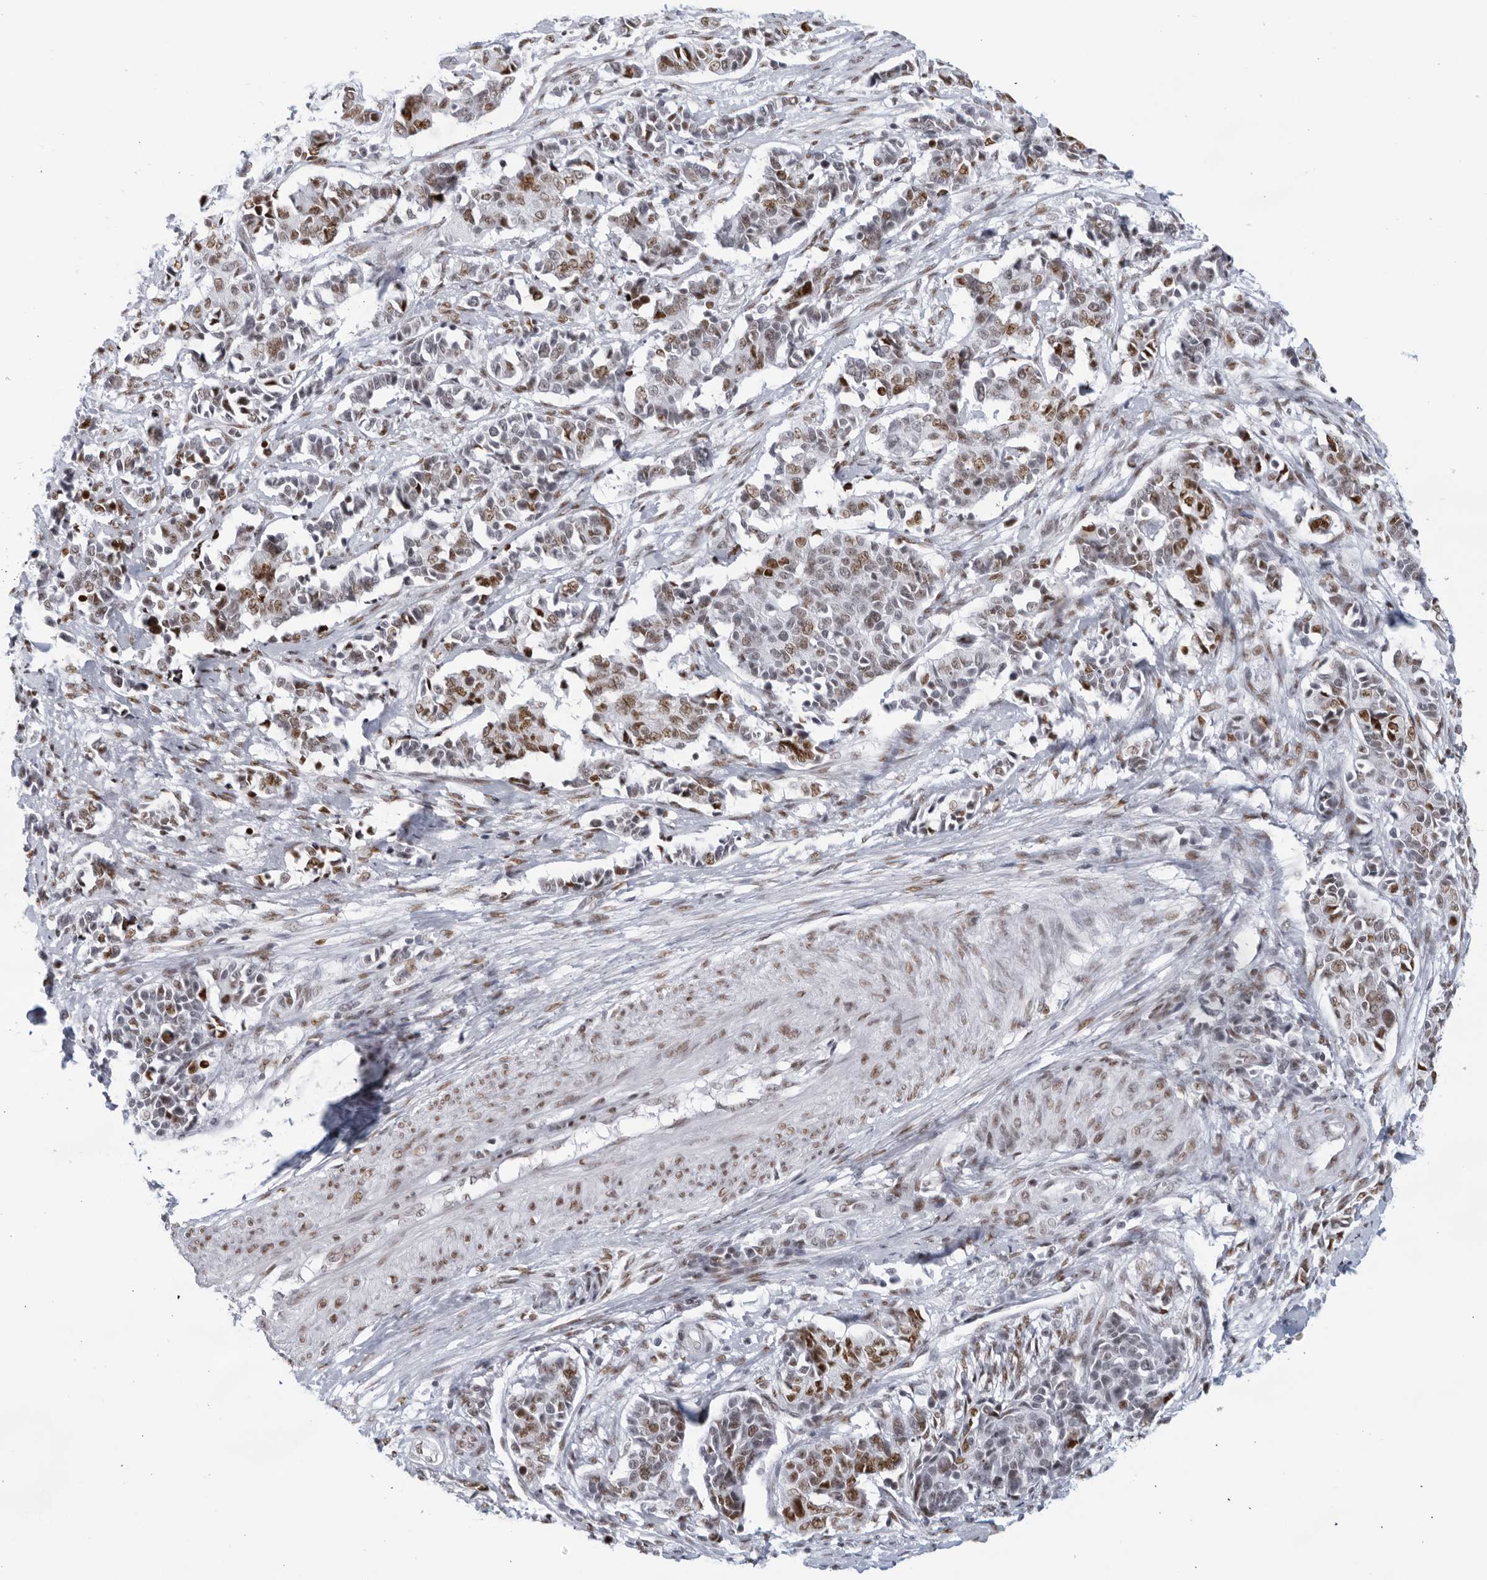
{"staining": {"intensity": "moderate", "quantity": "<25%", "location": "nuclear"}, "tissue": "cervical cancer", "cell_type": "Tumor cells", "image_type": "cancer", "snomed": [{"axis": "morphology", "description": "Normal tissue, NOS"}, {"axis": "morphology", "description": "Squamous cell carcinoma, NOS"}, {"axis": "topography", "description": "Cervix"}], "caption": "Immunohistochemical staining of cervical cancer (squamous cell carcinoma) shows low levels of moderate nuclear protein expression in approximately <25% of tumor cells.", "gene": "HP1BP3", "patient": {"sex": "female", "age": 35}}